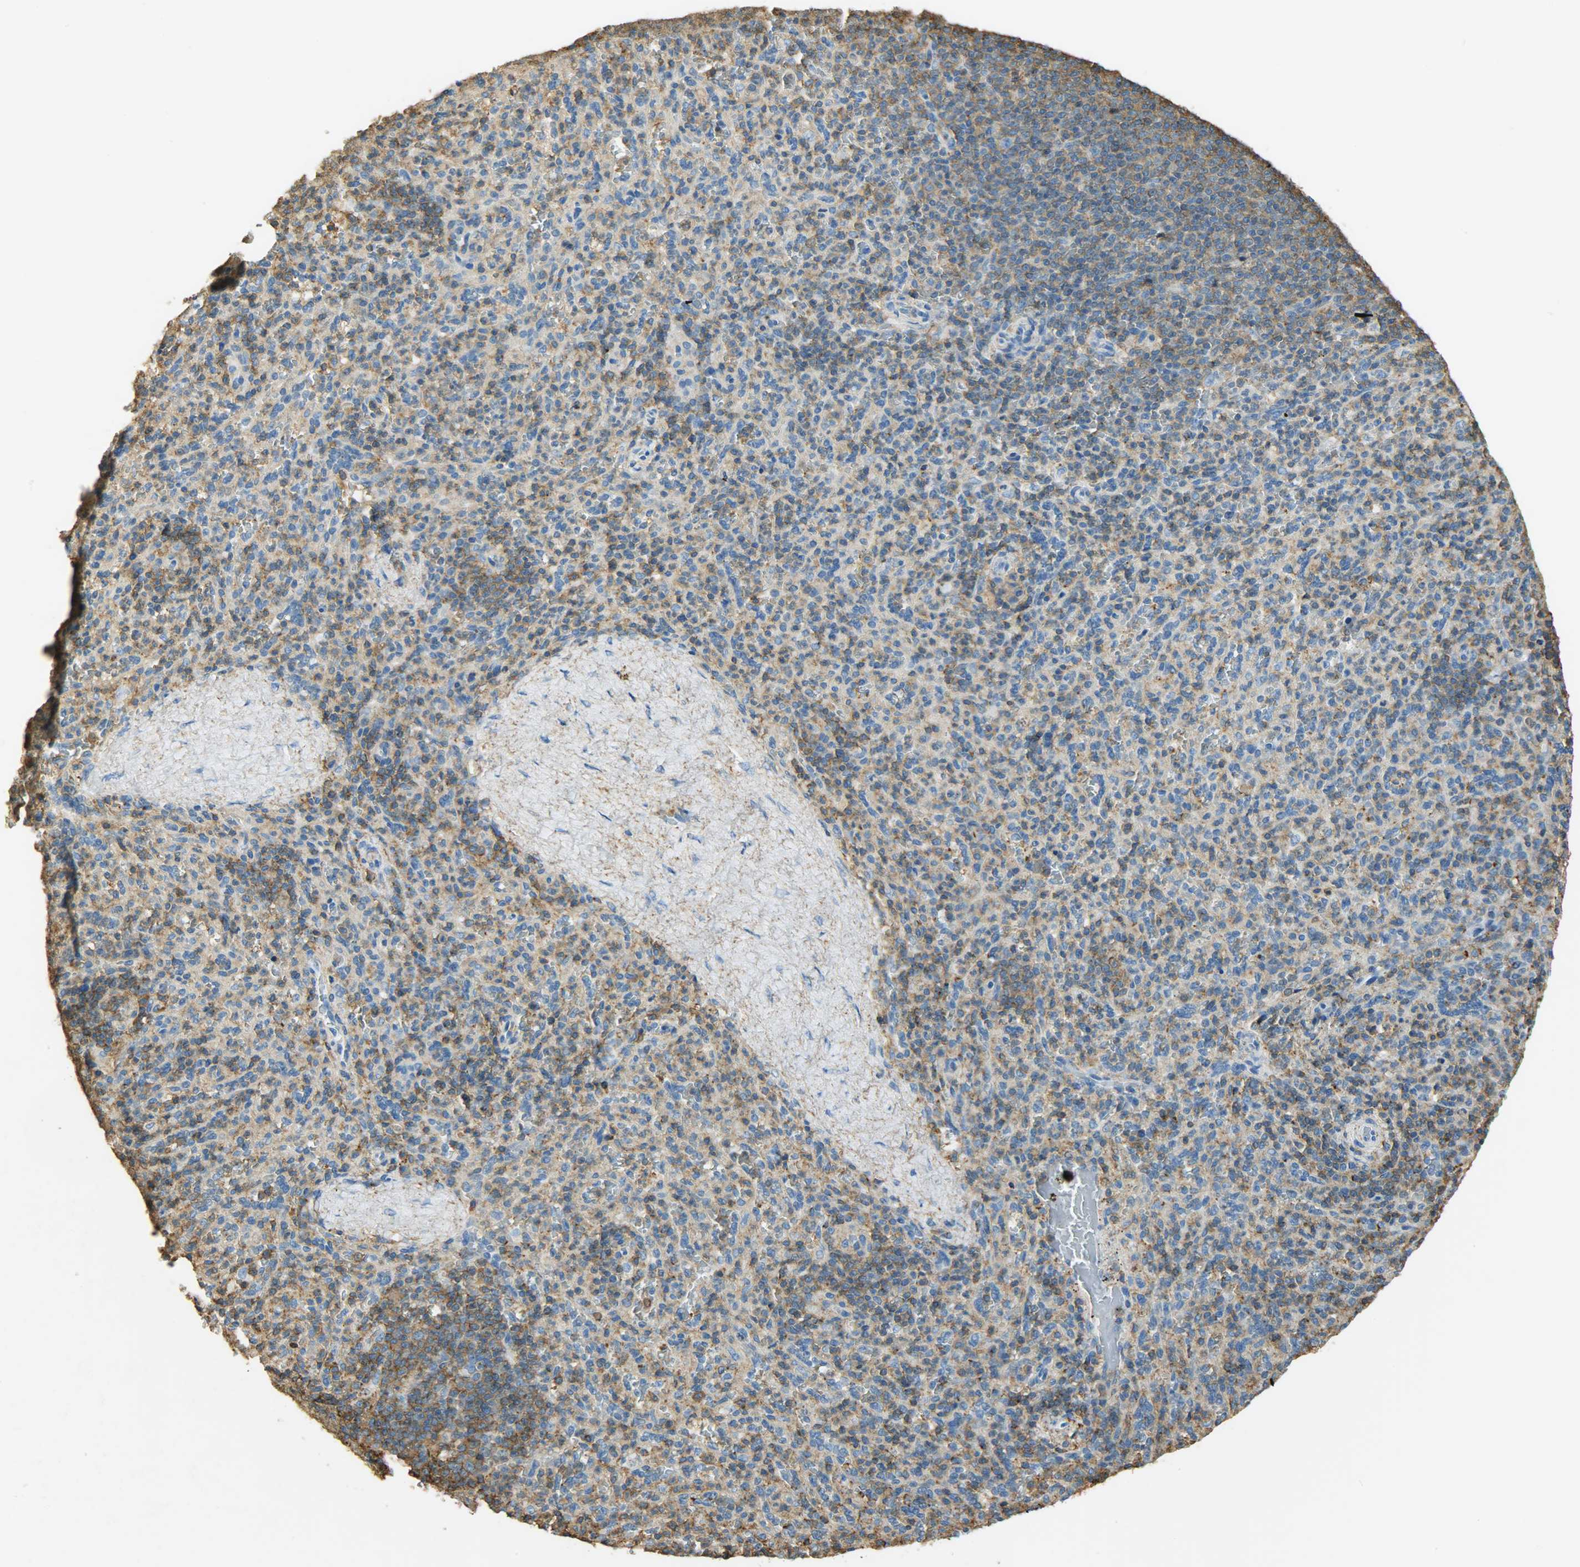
{"staining": {"intensity": "moderate", "quantity": "<25%", "location": "cytoplasmic/membranous"}, "tissue": "spleen", "cell_type": "Cells in red pulp", "image_type": "normal", "snomed": [{"axis": "morphology", "description": "Normal tissue, NOS"}, {"axis": "topography", "description": "Spleen"}], "caption": "DAB immunohistochemical staining of unremarkable spleen shows moderate cytoplasmic/membranous protein expression in approximately <25% of cells in red pulp. (Brightfield microscopy of DAB IHC at high magnification).", "gene": "ANXA6", "patient": {"sex": "male", "age": 36}}